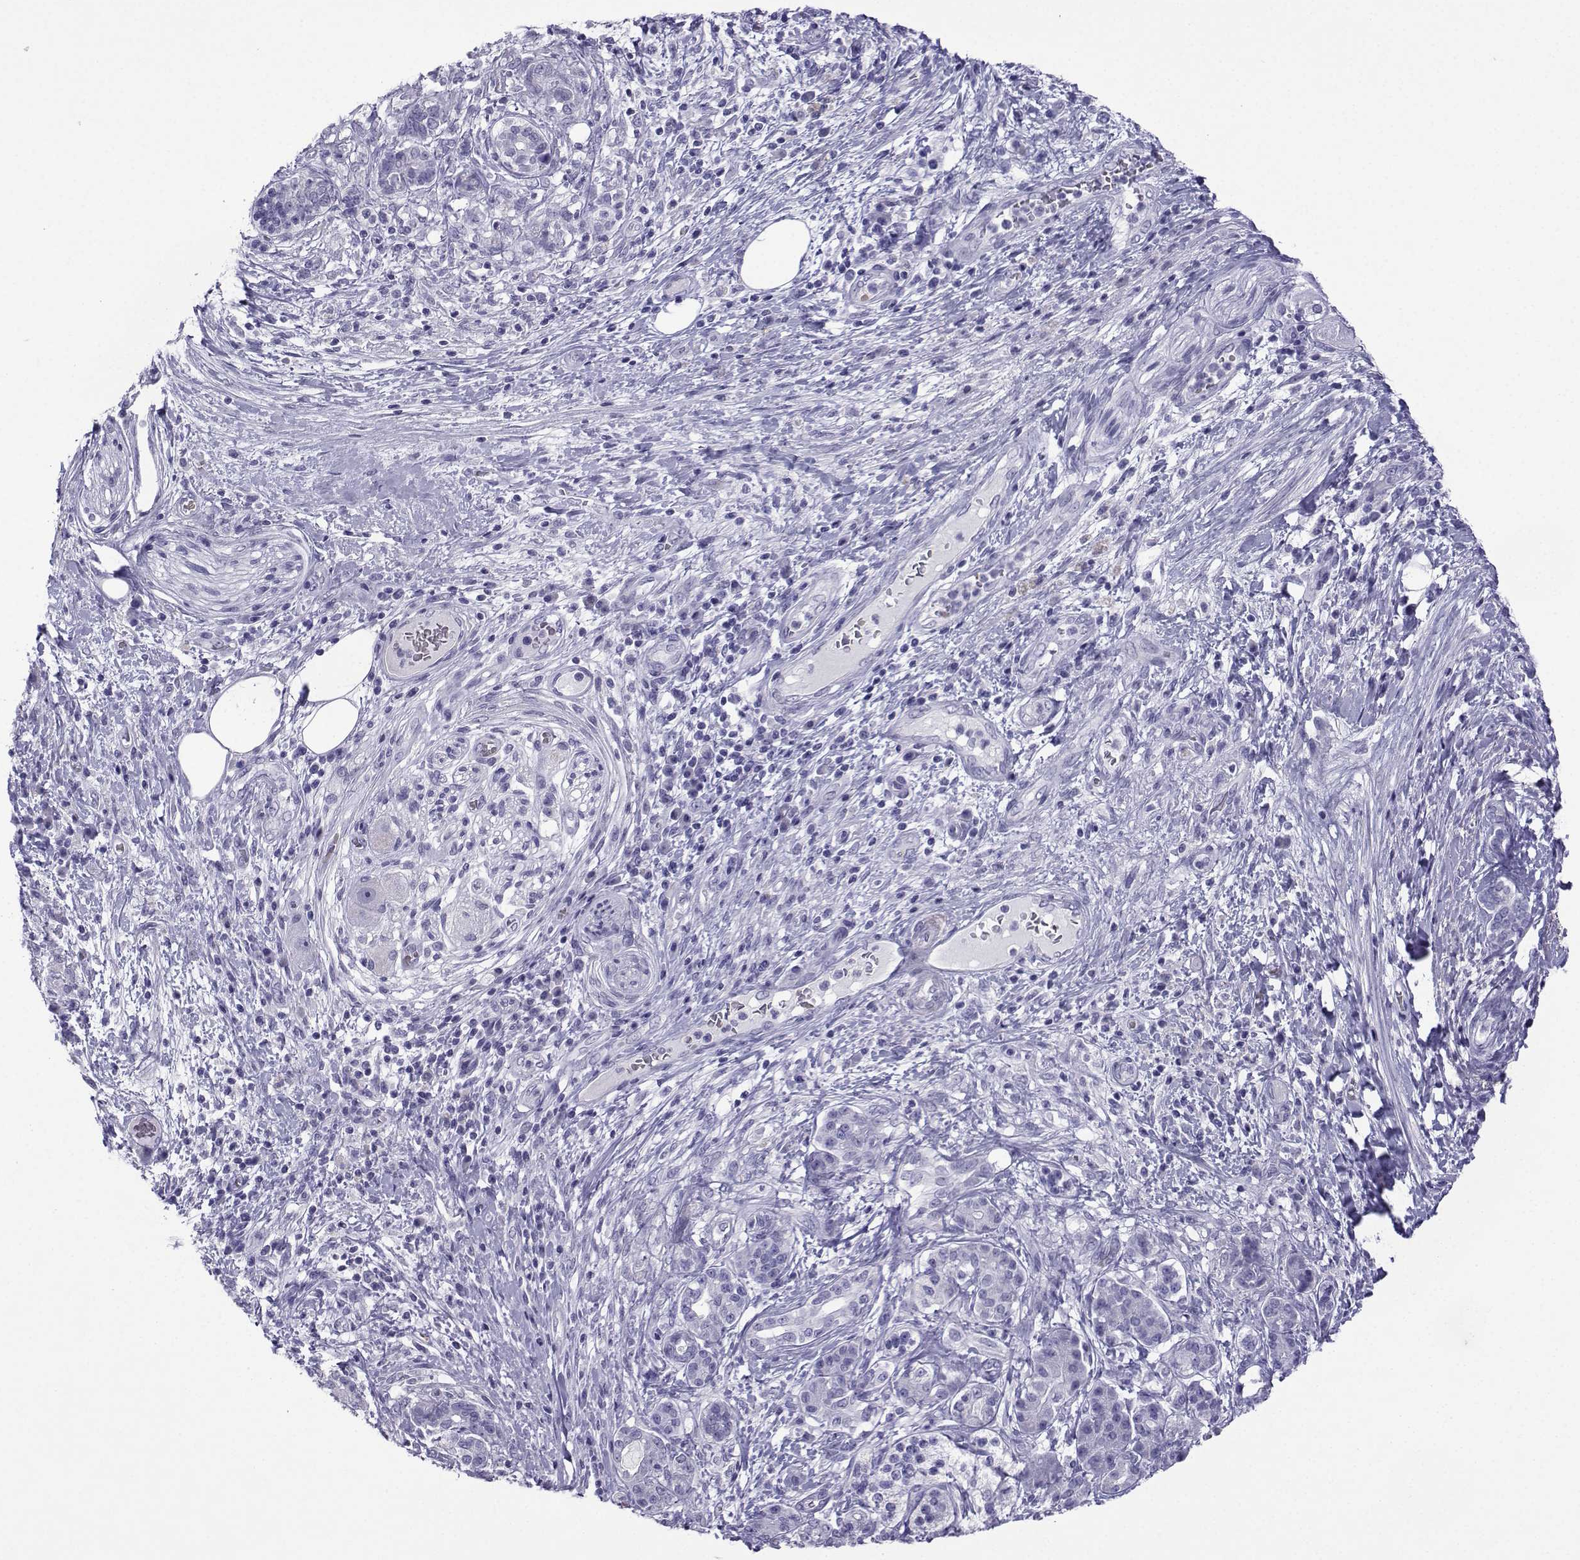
{"staining": {"intensity": "negative", "quantity": "none", "location": "none"}, "tissue": "pancreatic cancer", "cell_type": "Tumor cells", "image_type": "cancer", "snomed": [{"axis": "morphology", "description": "Adenocarcinoma, NOS"}, {"axis": "topography", "description": "Pancreas"}], "caption": "The immunohistochemistry image has no significant staining in tumor cells of pancreatic cancer tissue.", "gene": "TRIM46", "patient": {"sex": "female", "age": 73}}